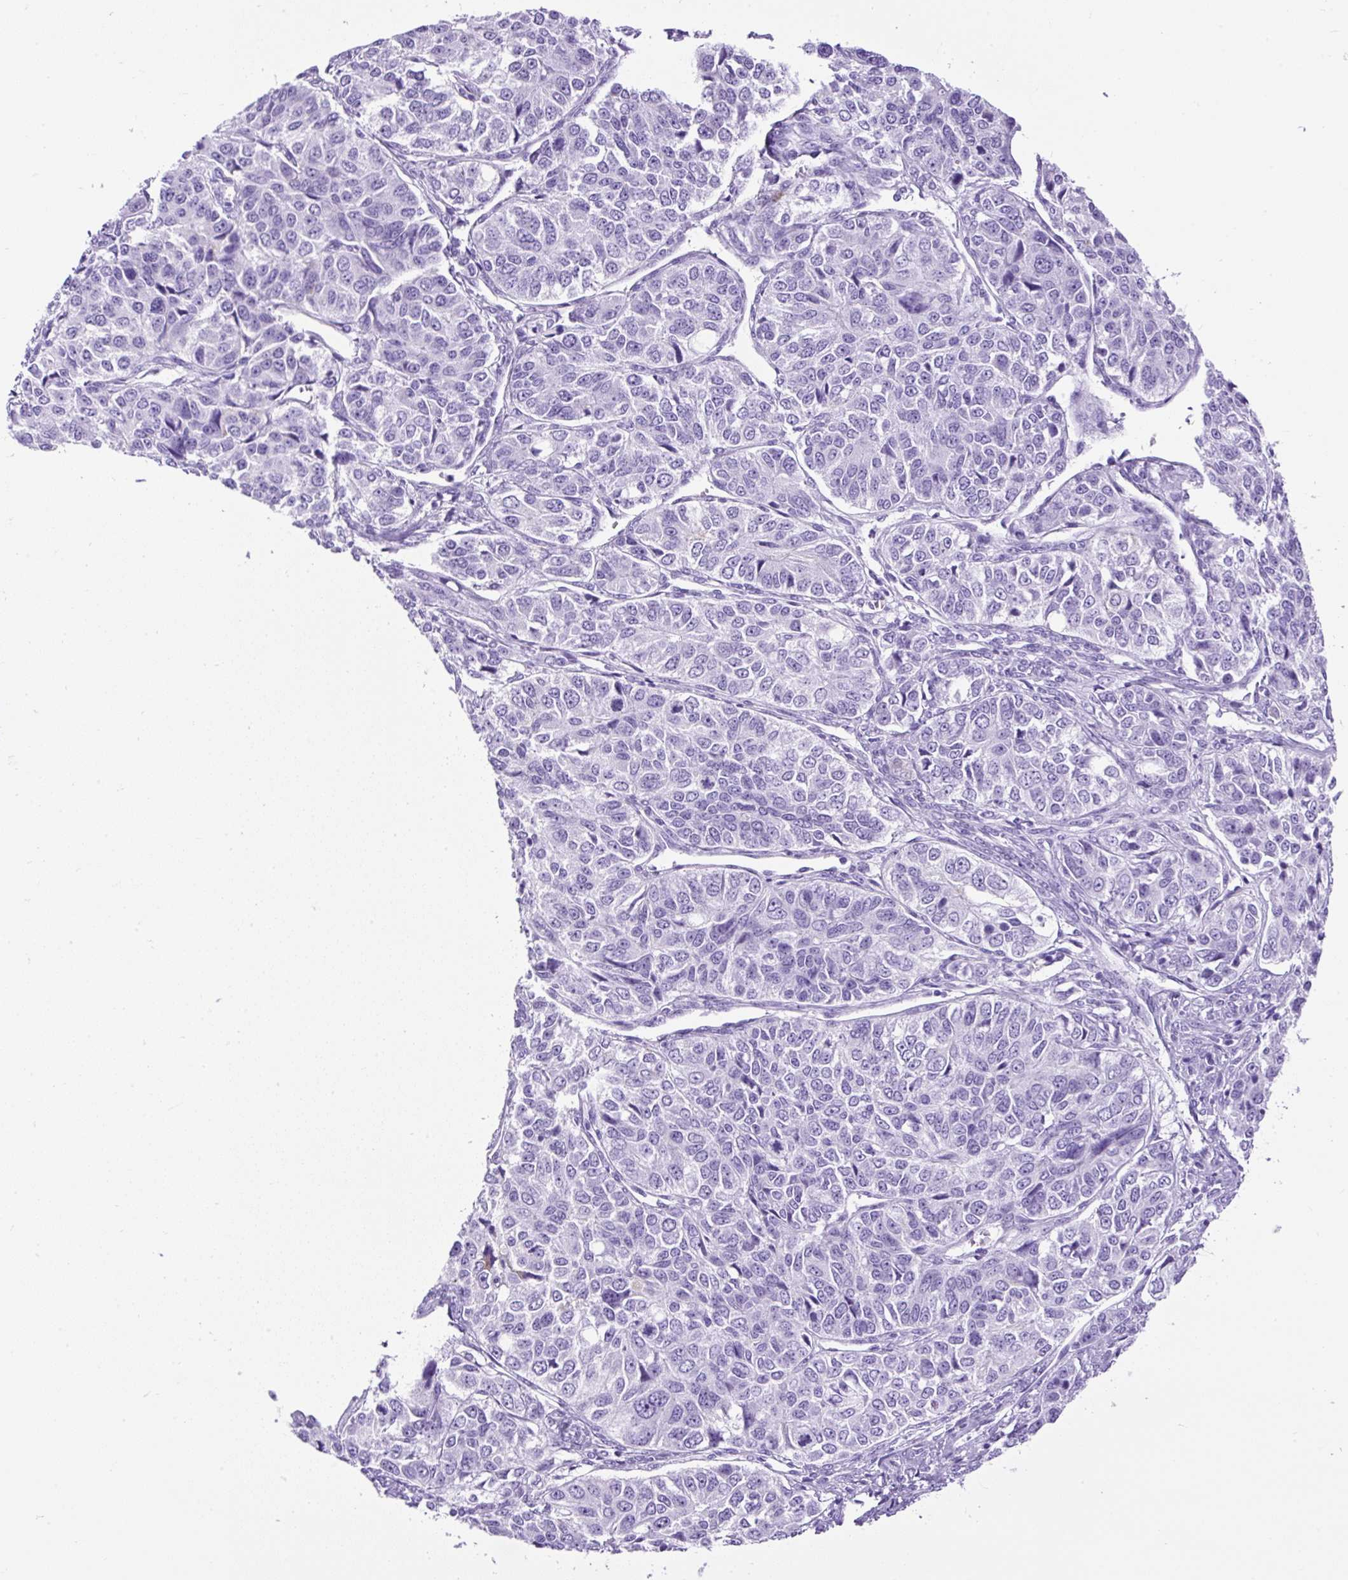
{"staining": {"intensity": "negative", "quantity": "none", "location": "none"}, "tissue": "ovarian cancer", "cell_type": "Tumor cells", "image_type": "cancer", "snomed": [{"axis": "morphology", "description": "Carcinoma, endometroid"}, {"axis": "topography", "description": "Ovary"}], "caption": "This image is of ovarian cancer stained with immunohistochemistry to label a protein in brown with the nuclei are counter-stained blue. There is no expression in tumor cells.", "gene": "CEL", "patient": {"sex": "female", "age": 51}}